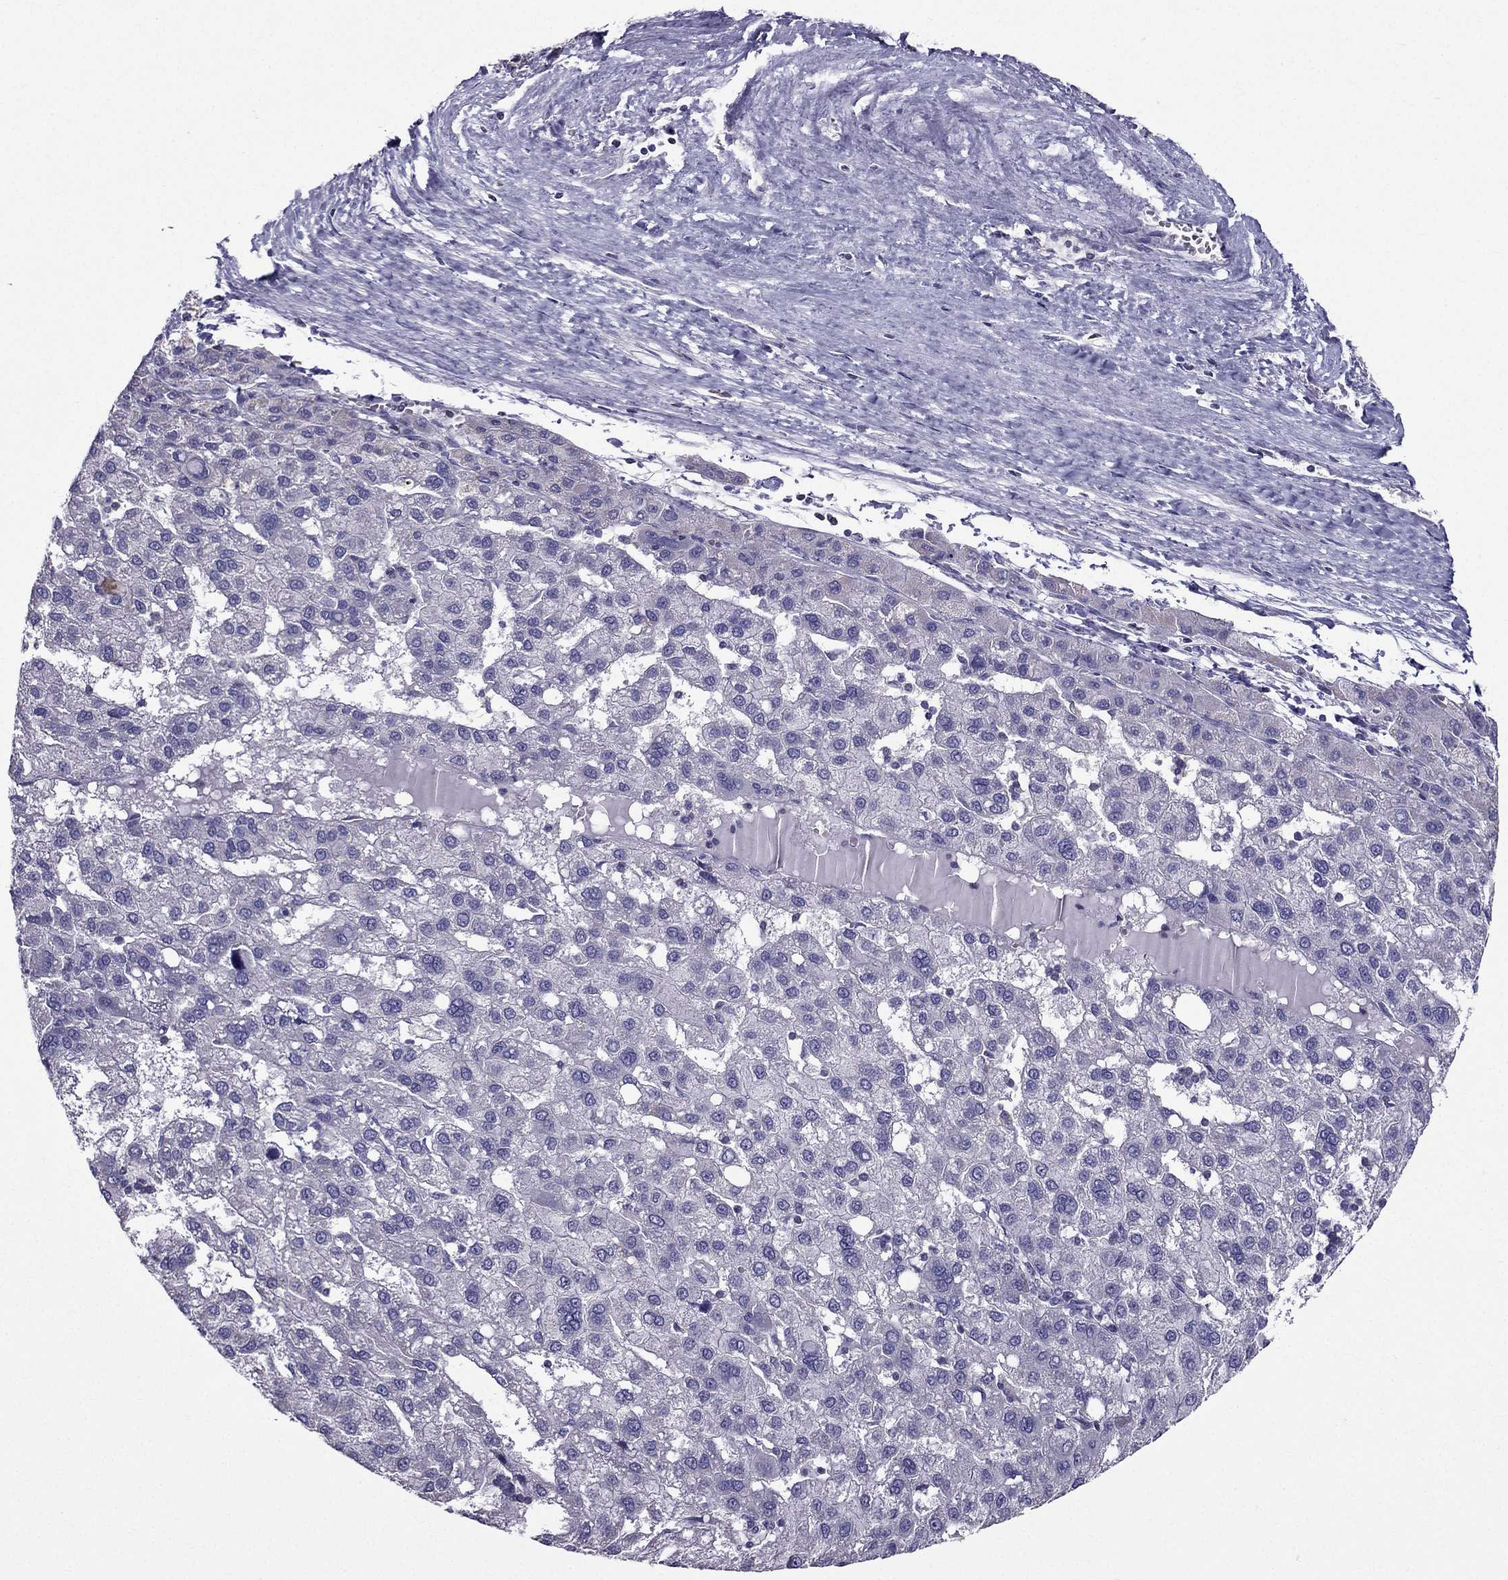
{"staining": {"intensity": "negative", "quantity": "none", "location": "none"}, "tissue": "liver cancer", "cell_type": "Tumor cells", "image_type": "cancer", "snomed": [{"axis": "morphology", "description": "Carcinoma, Hepatocellular, NOS"}, {"axis": "topography", "description": "Liver"}], "caption": "A high-resolution micrograph shows immunohistochemistry staining of hepatocellular carcinoma (liver), which shows no significant positivity in tumor cells. (DAB immunohistochemistry (IHC) with hematoxylin counter stain).", "gene": "AAK1", "patient": {"sex": "female", "age": 82}}